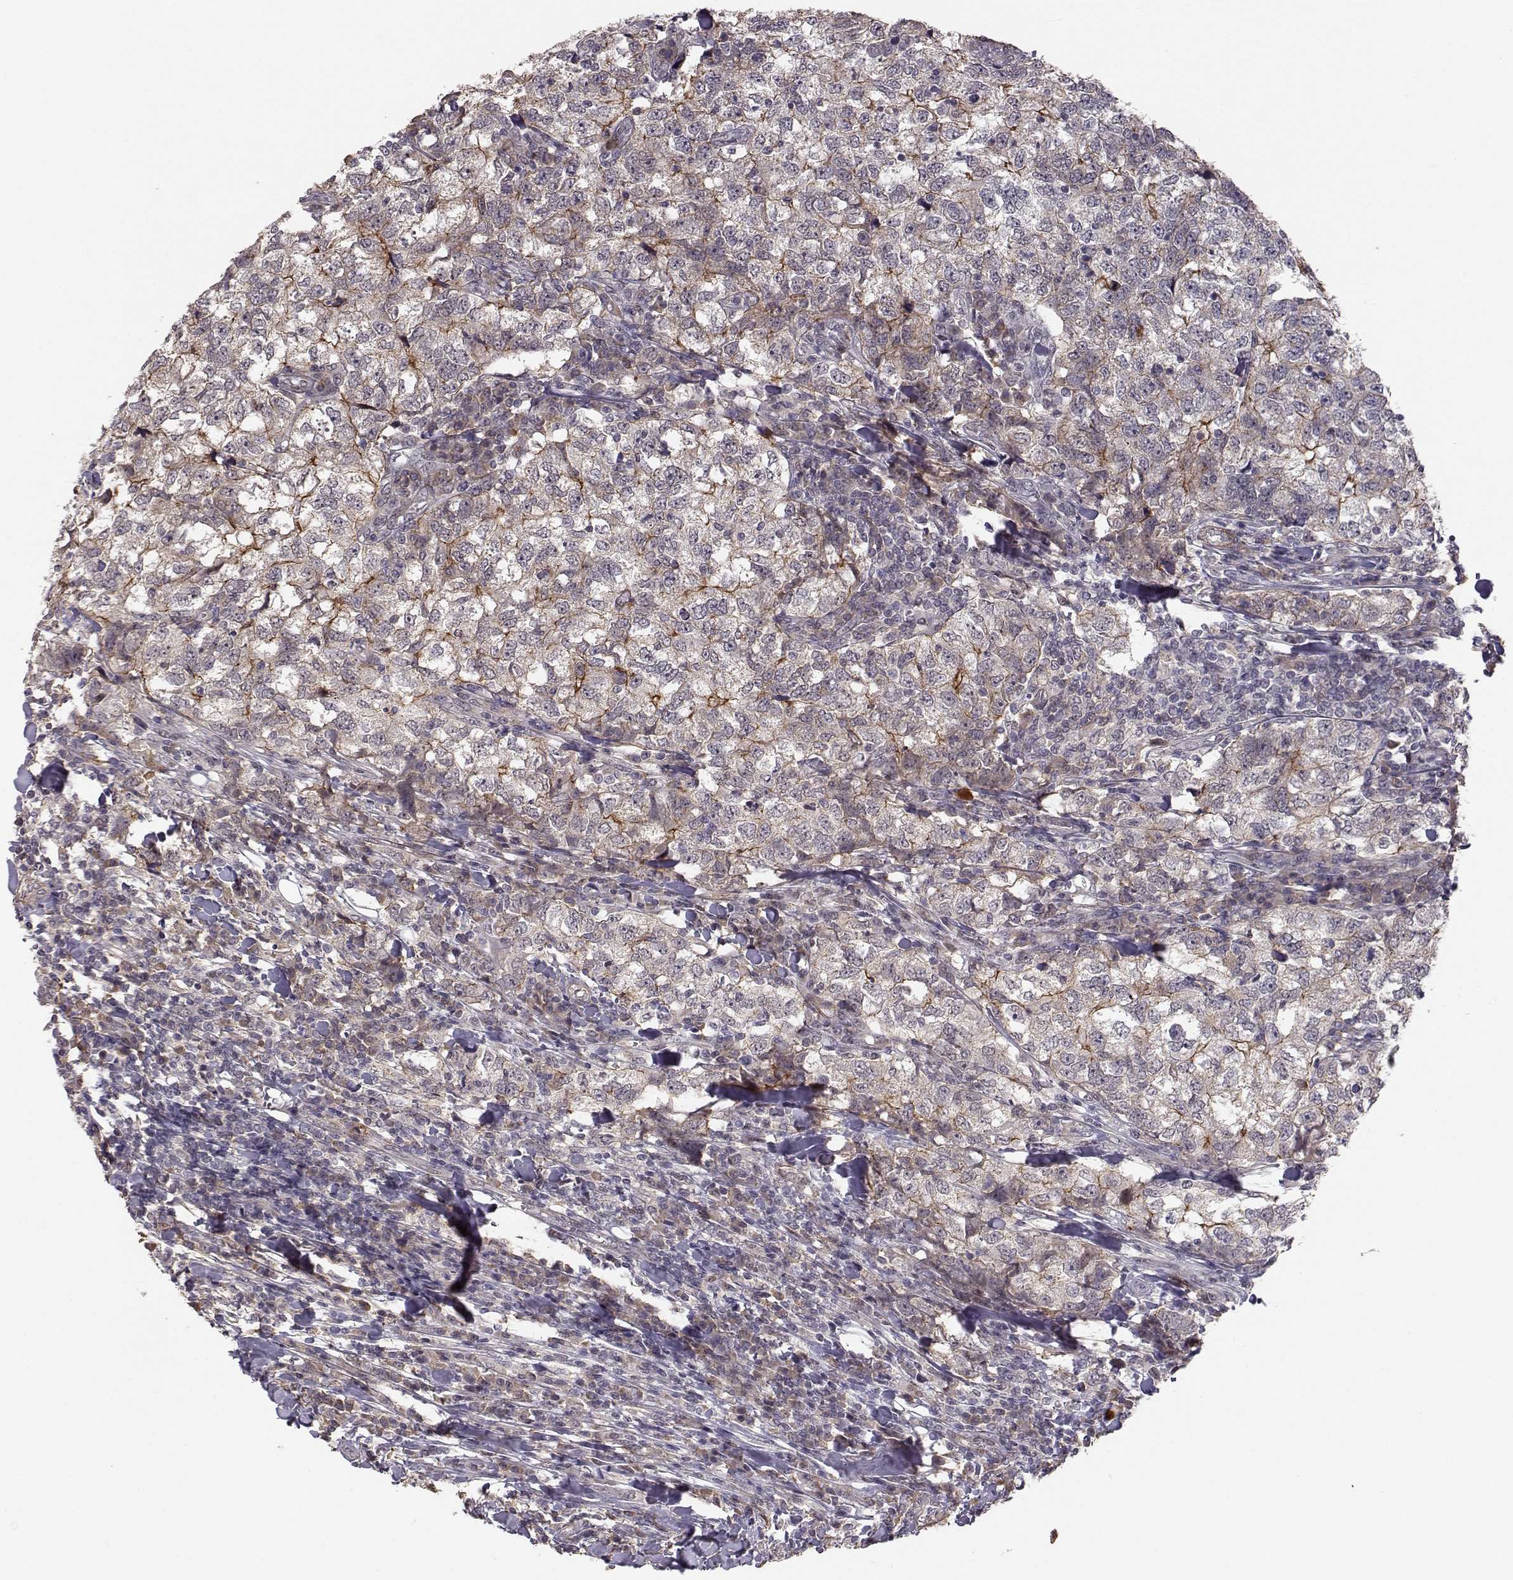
{"staining": {"intensity": "moderate", "quantity": "<25%", "location": "cytoplasmic/membranous"}, "tissue": "breast cancer", "cell_type": "Tumor cells", "image_type": "cancer", "snomed": [{"axis": "morphology", "description": "Duct carcinoma"}, {"axis": "topography", "description": "Breast"}], "caption": "High-power microscopy captured an immunohistochemistry histopathology image of breast cancer (invasive ductal carcinoma), revealing moderate cytoplasmic/membranous staining in about <25% of tumor cells. Using DAB (3,3'-diaminobenzidine) (brown) and hematoxylin (blue) stains, captured at high magnification using brightfield microscopy.", "gene": "PLEKHG3", "patient": {"sex": "female", "age": 30}}